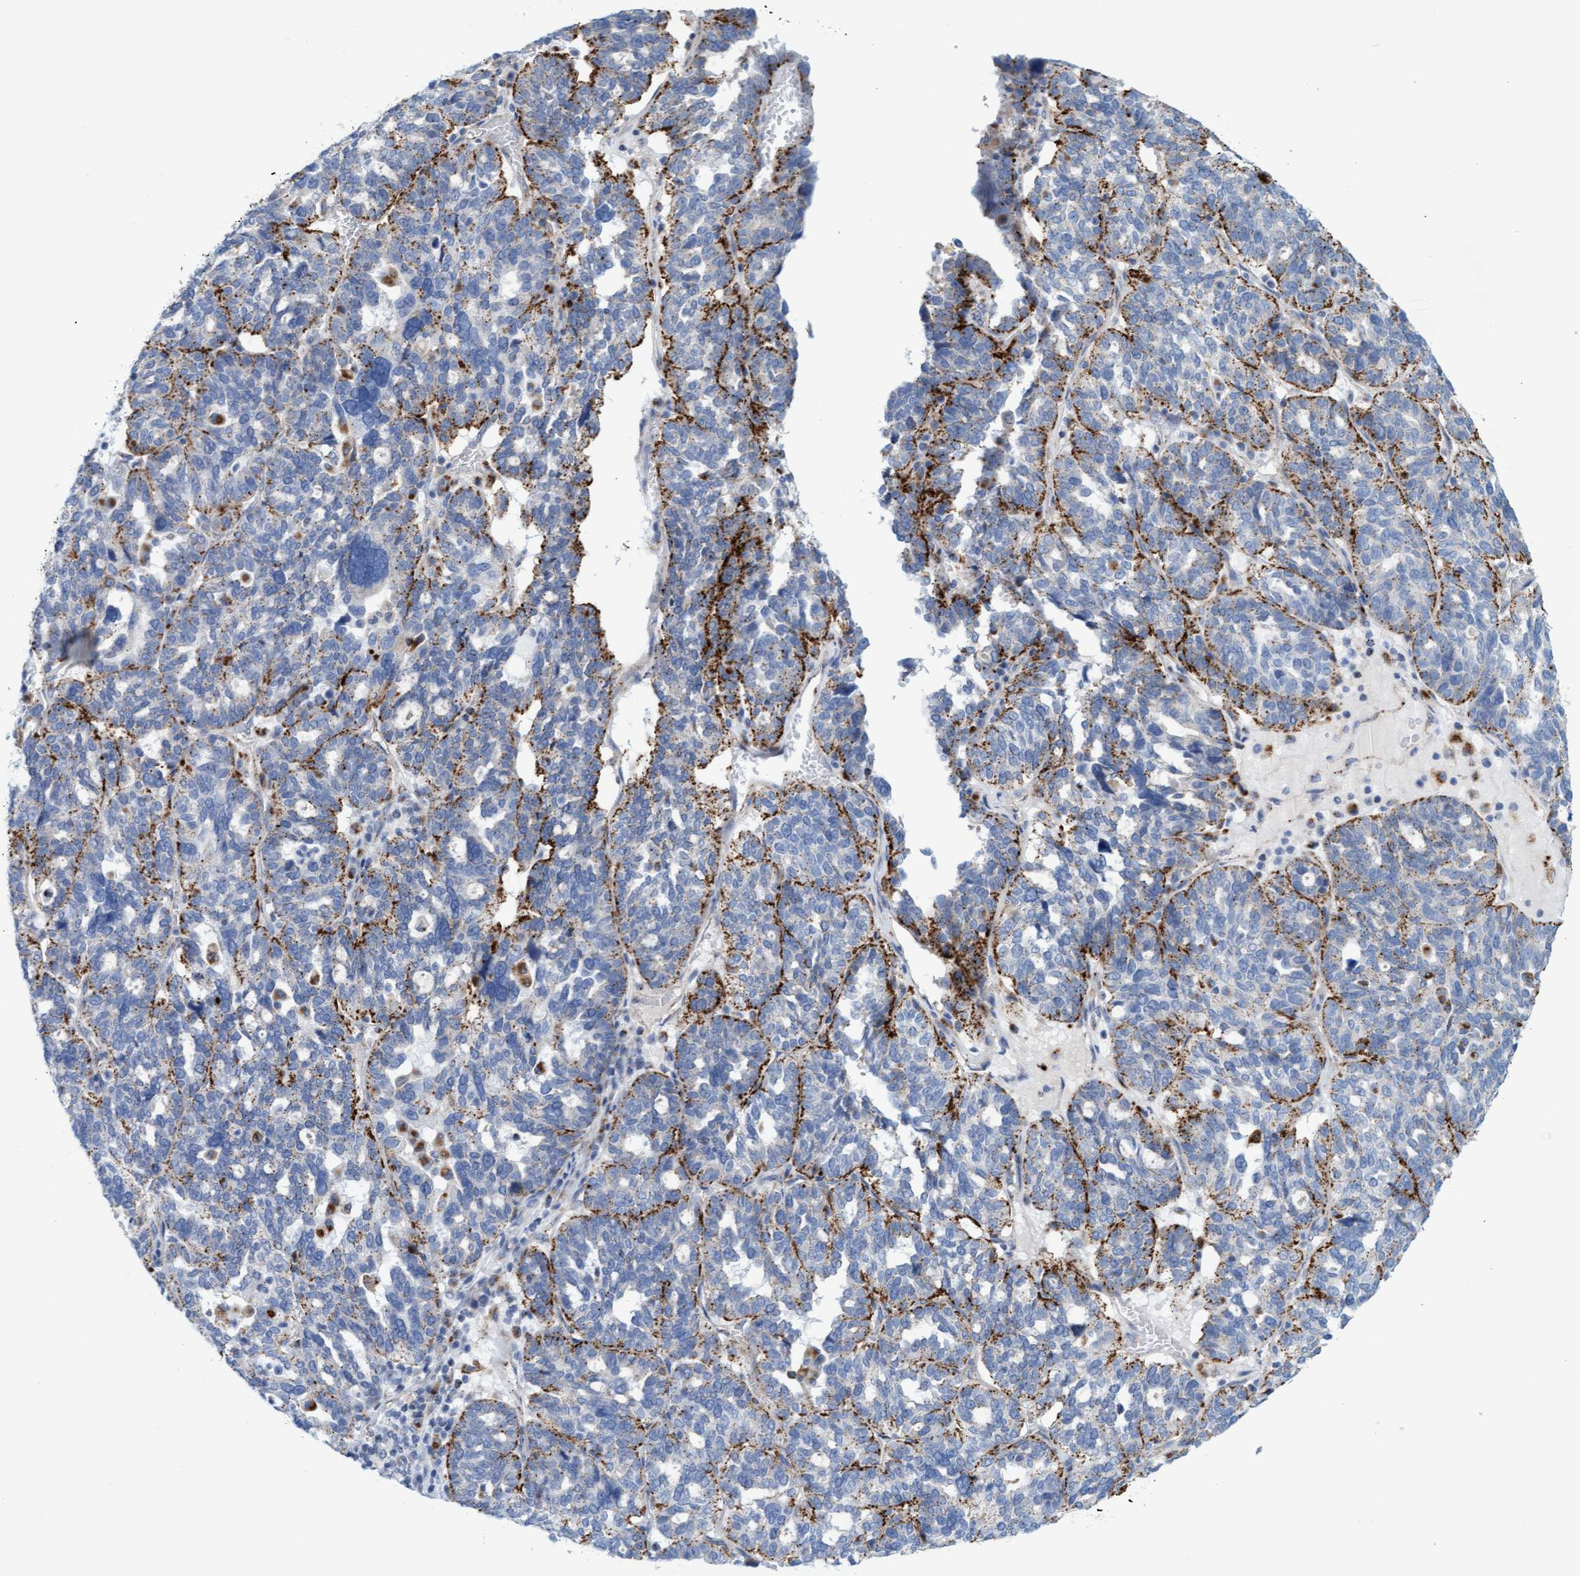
{"staining": {"intensity": "moderate", "quantity": "25%-75%", "location": "cytoplasmic/membranous"}, "tissue": "ovarian cancer", "cell_type": "Tumor cells", "image_type": "cancer", "snomed": [{"axis": "morphology", "description": "Cystadenocarcinoma, serous, NOS"}, {"axis": "topography", "description": "Ovary"}], "caption": "Tumor cells reveal moderate cytoplasmic/membranous staining in about 25%-75% of cells in ovarian serous cystadenocarcinoma.", "gene": "SGSH", "patient": {"sex": "female", "age": 59}}